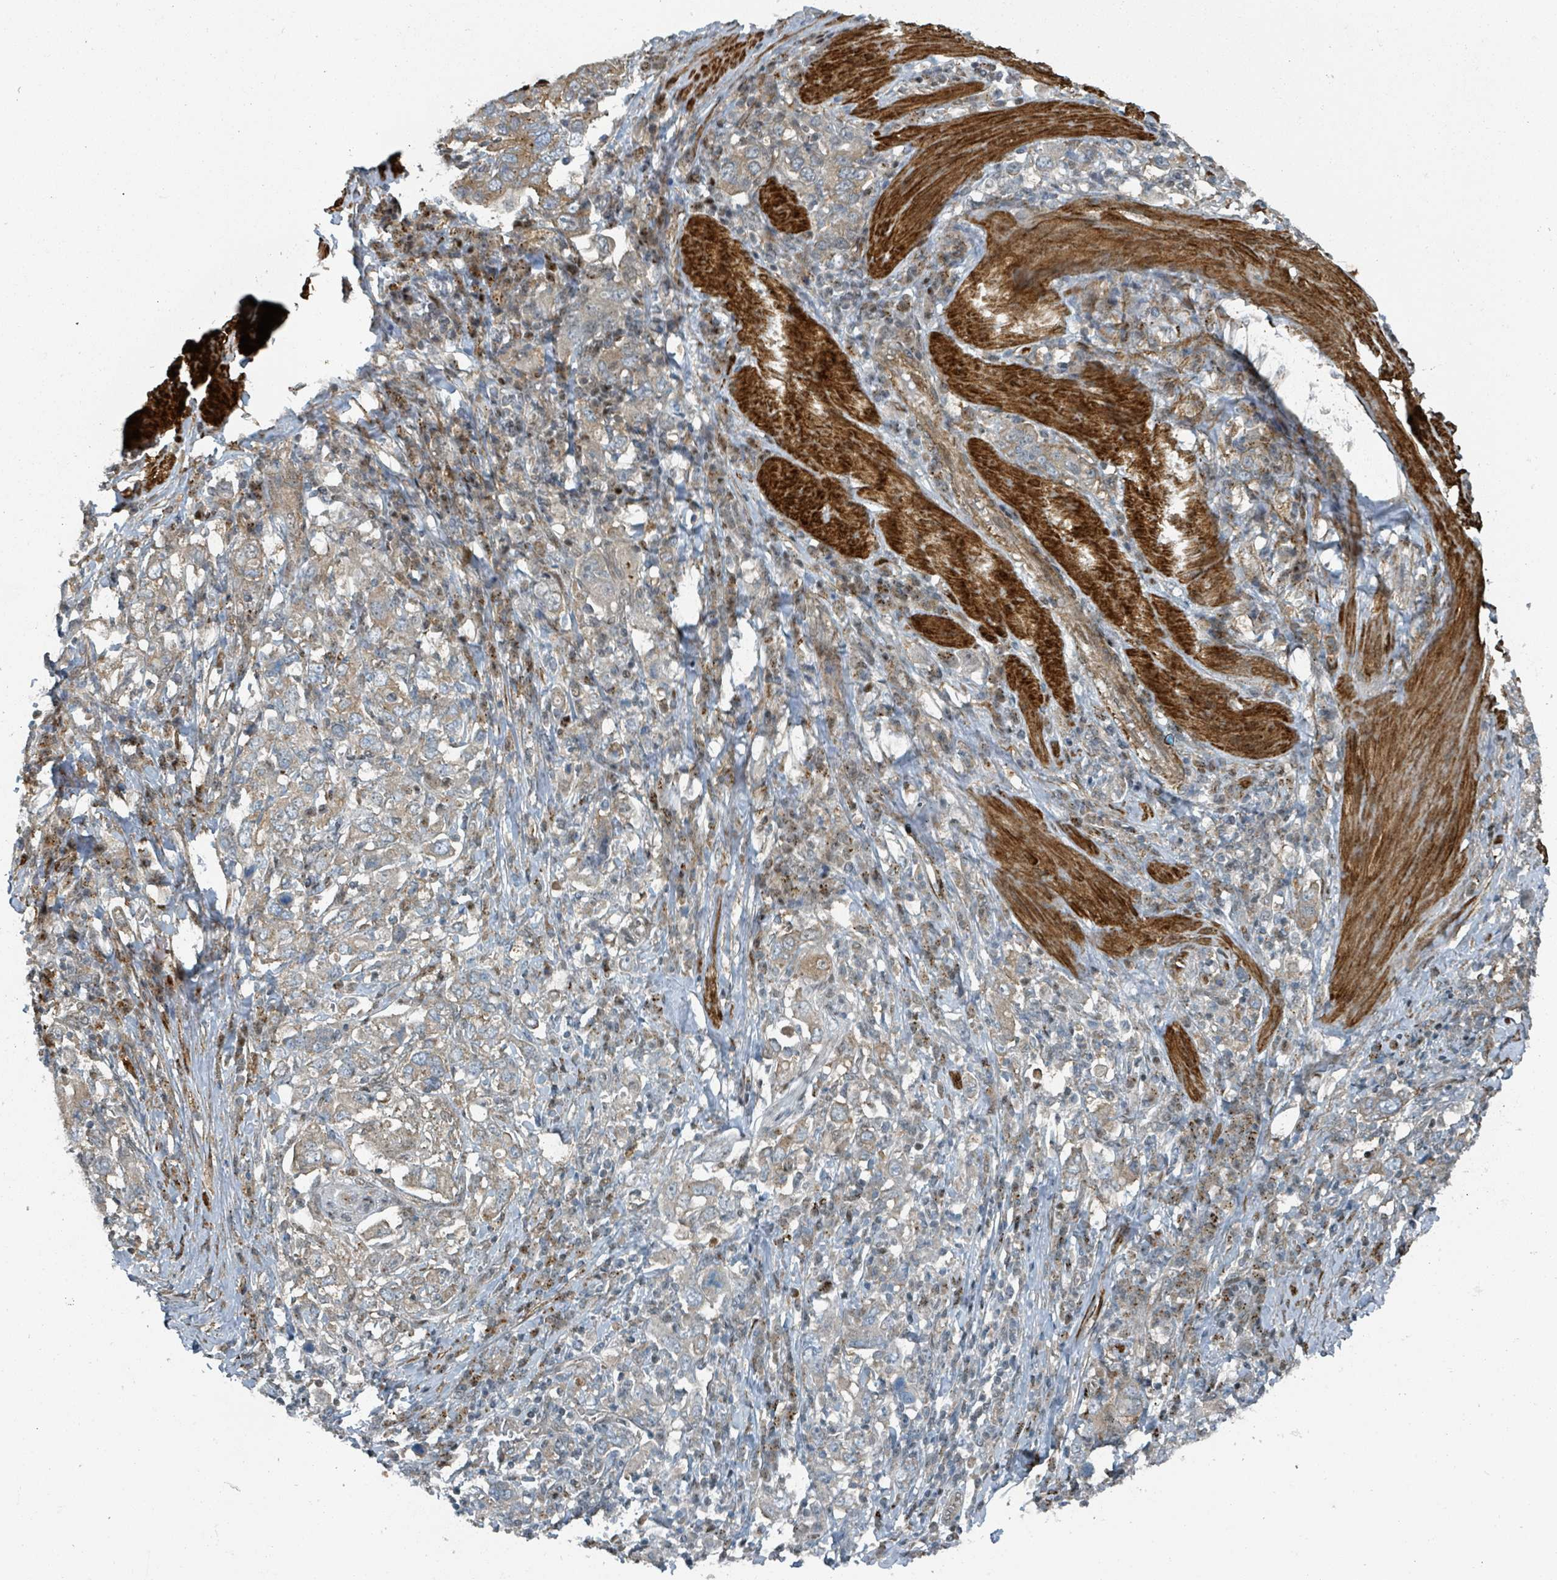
{"staining": {"intensity": "weak", "quantity": ">75%", "location": "cytoplasmic/membranous"}, "tissue": "stomach cancer", "cell_type": "Tumor cells", "image_type": "cancer", "snomed": [{"axis": "morphology", "description": "Adenocarcinoma, NOS"}, {"axis": "topography", "description": "Stomach, upper"}, {"axis": "topography", "description": "Stomach"}], "caption": "Stomach adenocarcinoma tissue demonstrates weak cytoplasmic/membranous staining in approximately >75% of tumor cells Nuclei are stained in blue.", "gene": "RHPN2", "patient": {"sex": "male", "age": 62}}